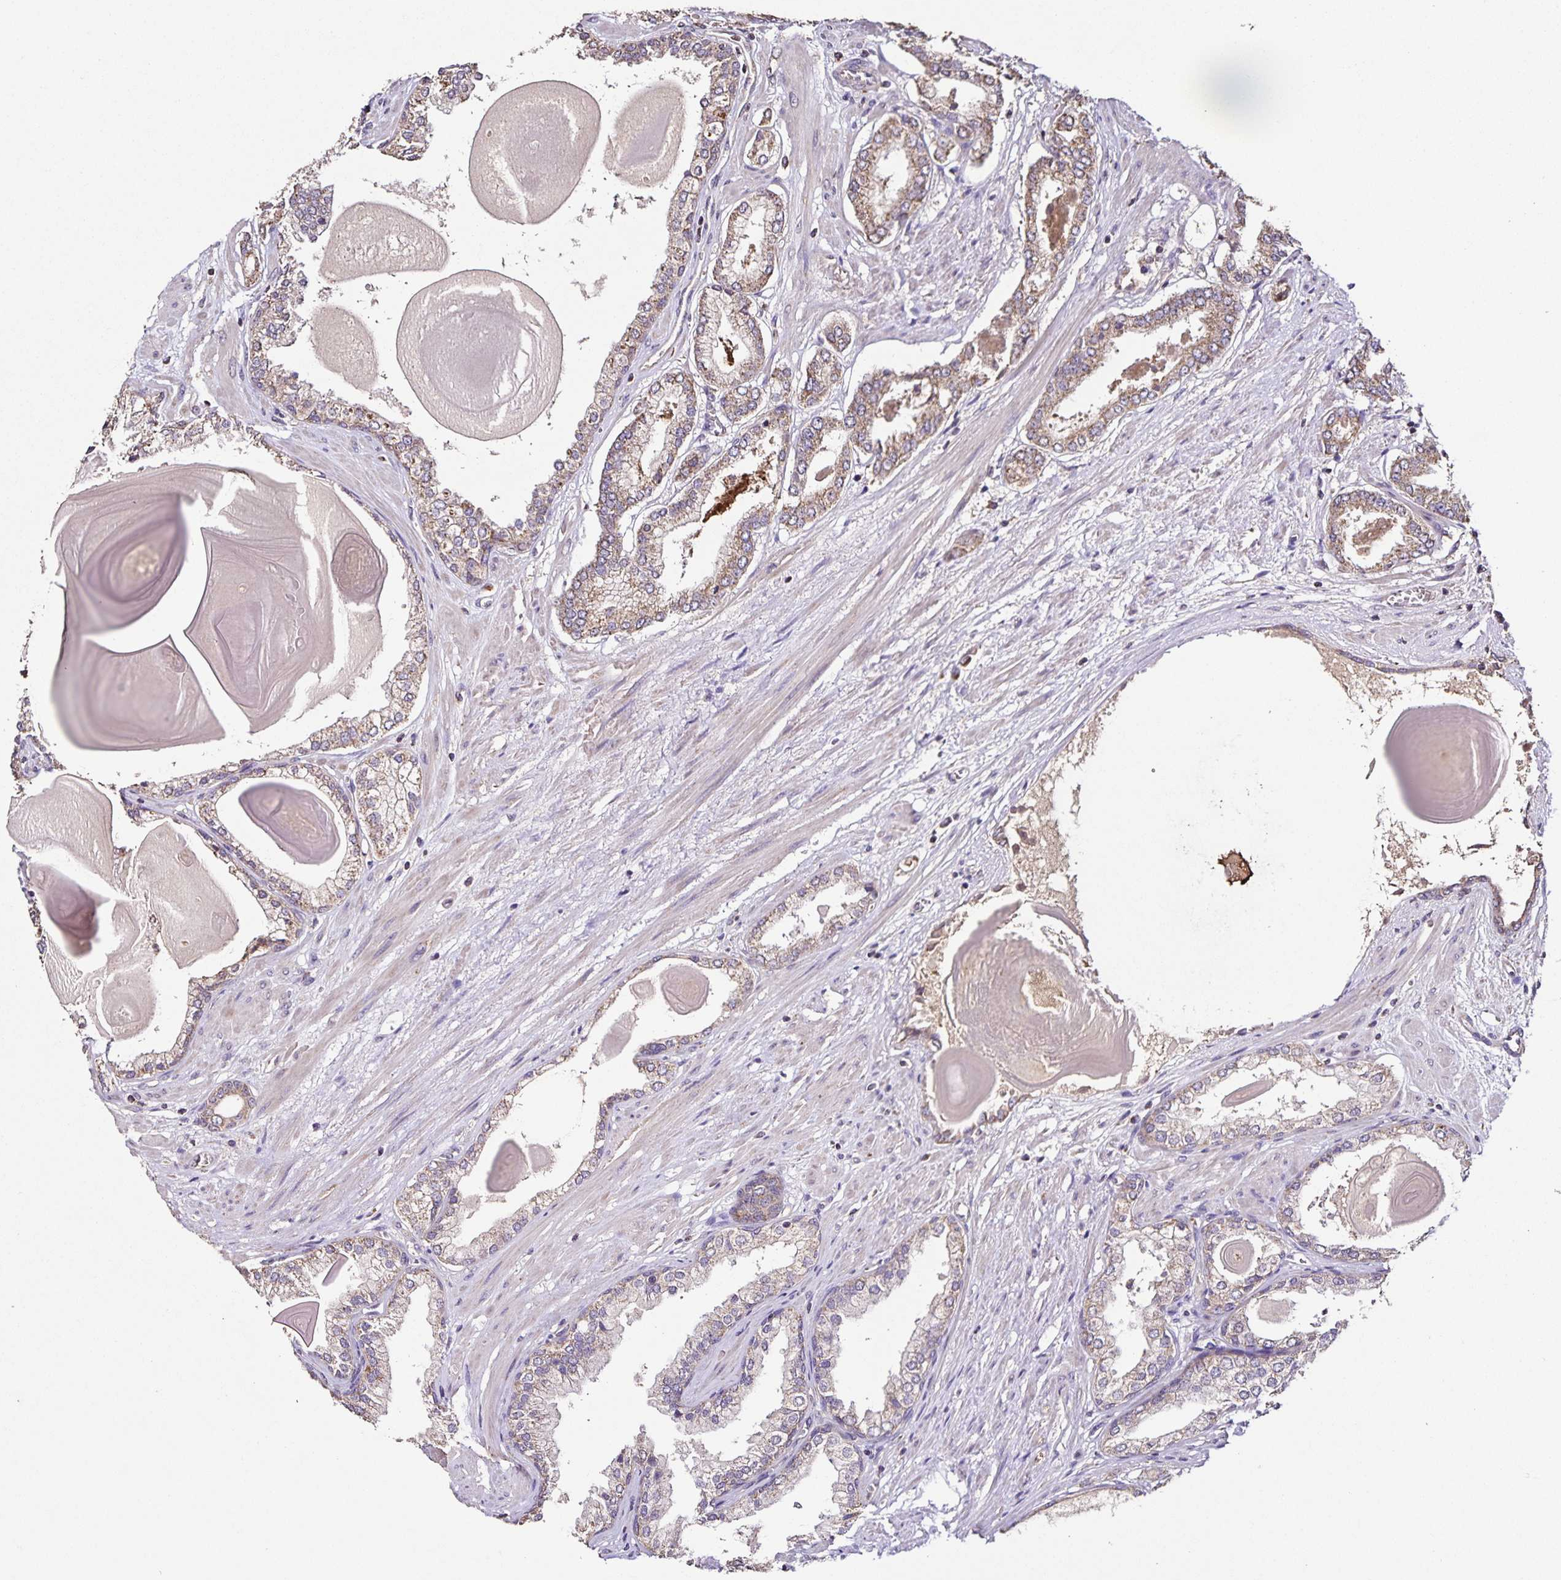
{"staining": {"intensity": "weak", "quantity": ">75%", "location": "cytoplasmic/membranous"}, "tissue": "prostate cancer", "cell_type": "Tumor cells", "image_type": "cancer", "snomed": [{"axis": "morphology", "description": "Adenocarcinoma, Low grade"}, {"axis": "topography", "description": "Prostate"}], "caption": "Protein expression analysis of human prostate cancer reveals weak cytoplasmic/membranous positivity in approximately >75% of tumor cells.", "gene": "MAN1A1", "patient": {"sex": "male", "age": 64}}